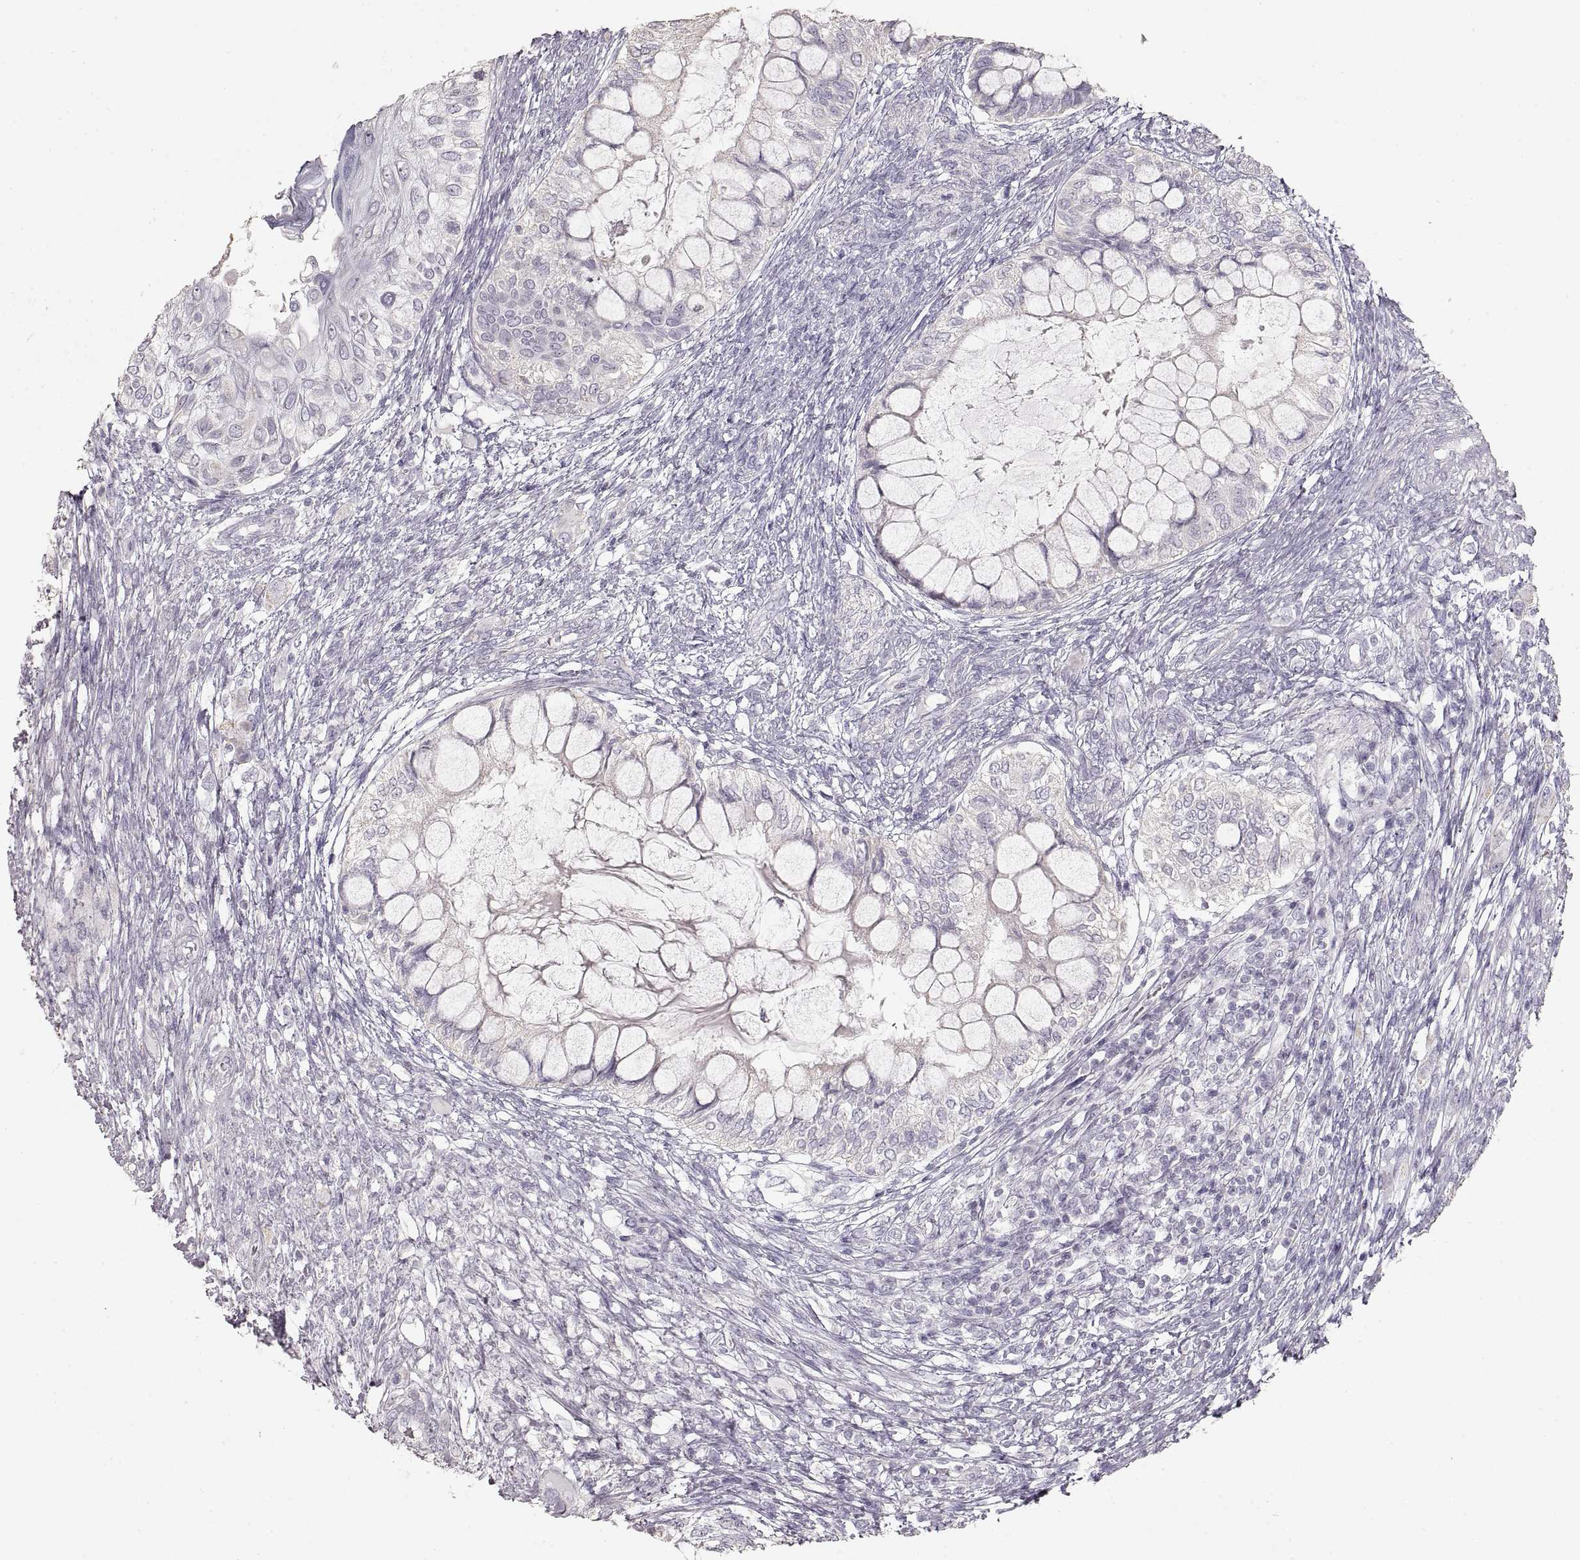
{"staining": {"intensity": "negative", "quantity": "none", "location": "none"}, "tissue": "testis cancer", "cell_type": "Tumor cells", "image_type": "cancer", "snomed": [{"axis": "morphology", "description": "Seminoma, NOS"}, {"axis": "morphology", "description": "Carcinoma, Embryonal, NOS"}, {"axis": "topography", "description": "Testis"}], "caption": "Protein analysis of testis cancer shows no significant staining in tumor cells.", "gene": "ZP3", "patient": {"sex": "male", "age": 41}}